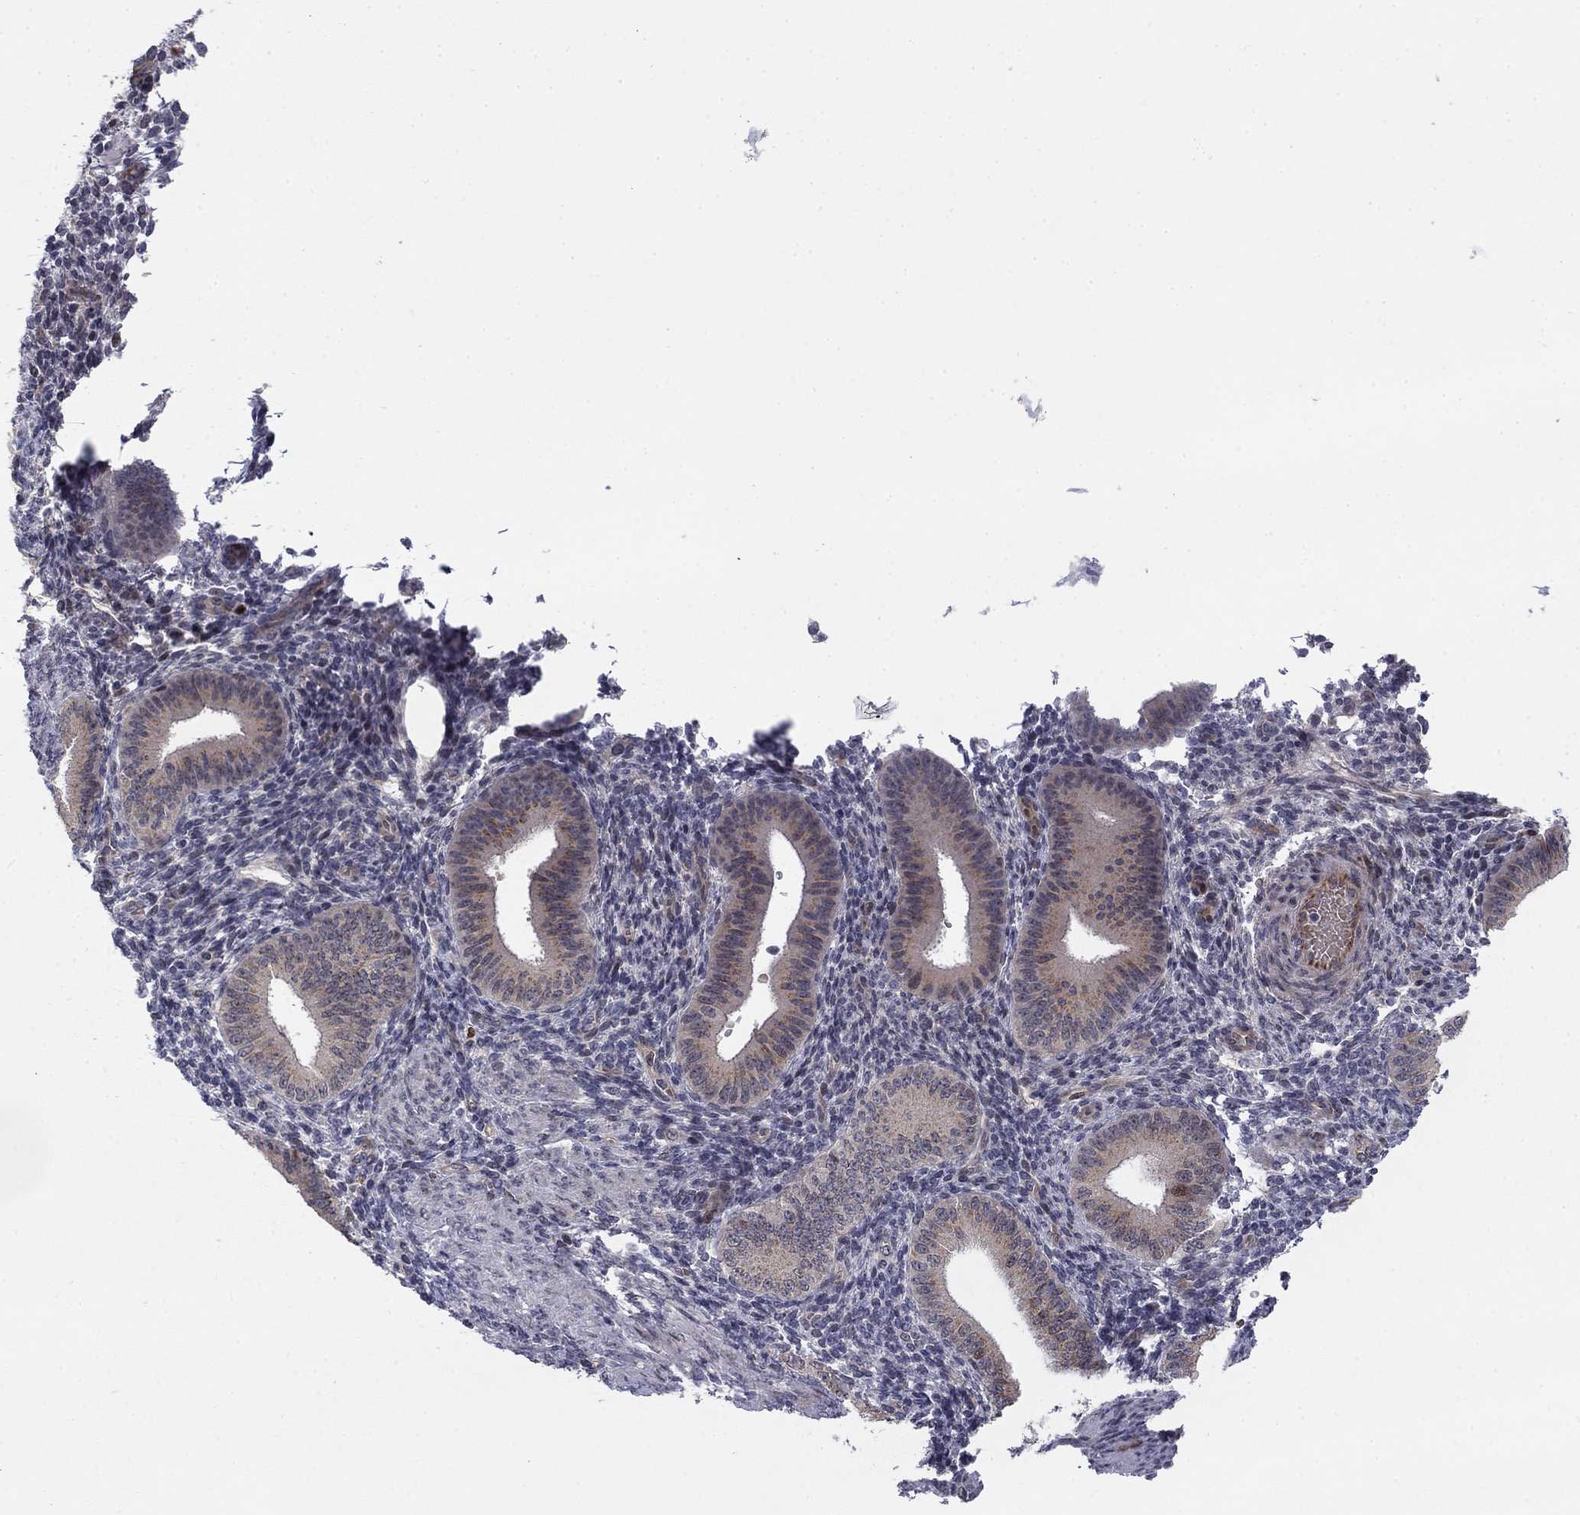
{"staining": {"intensity": "weak", "quantity": "<25%", "location": "nuclear"}, "tissue": "endometrium", "cell_type": "Cells in endometrial stroma", "image_type": "normal", "snomed": [{"axis": "morphology", "description": "Normal tissue, NOS"}, {"axis": "topography", "description": "Endometrium"}], "caption": "Protein analysis of benign endometrium reveals no significant staining in cells in endometrial stroma. Nuclei are stained in blue.", "gene": "BCL11A", "patient": {"sex": "female", "age": 39}}